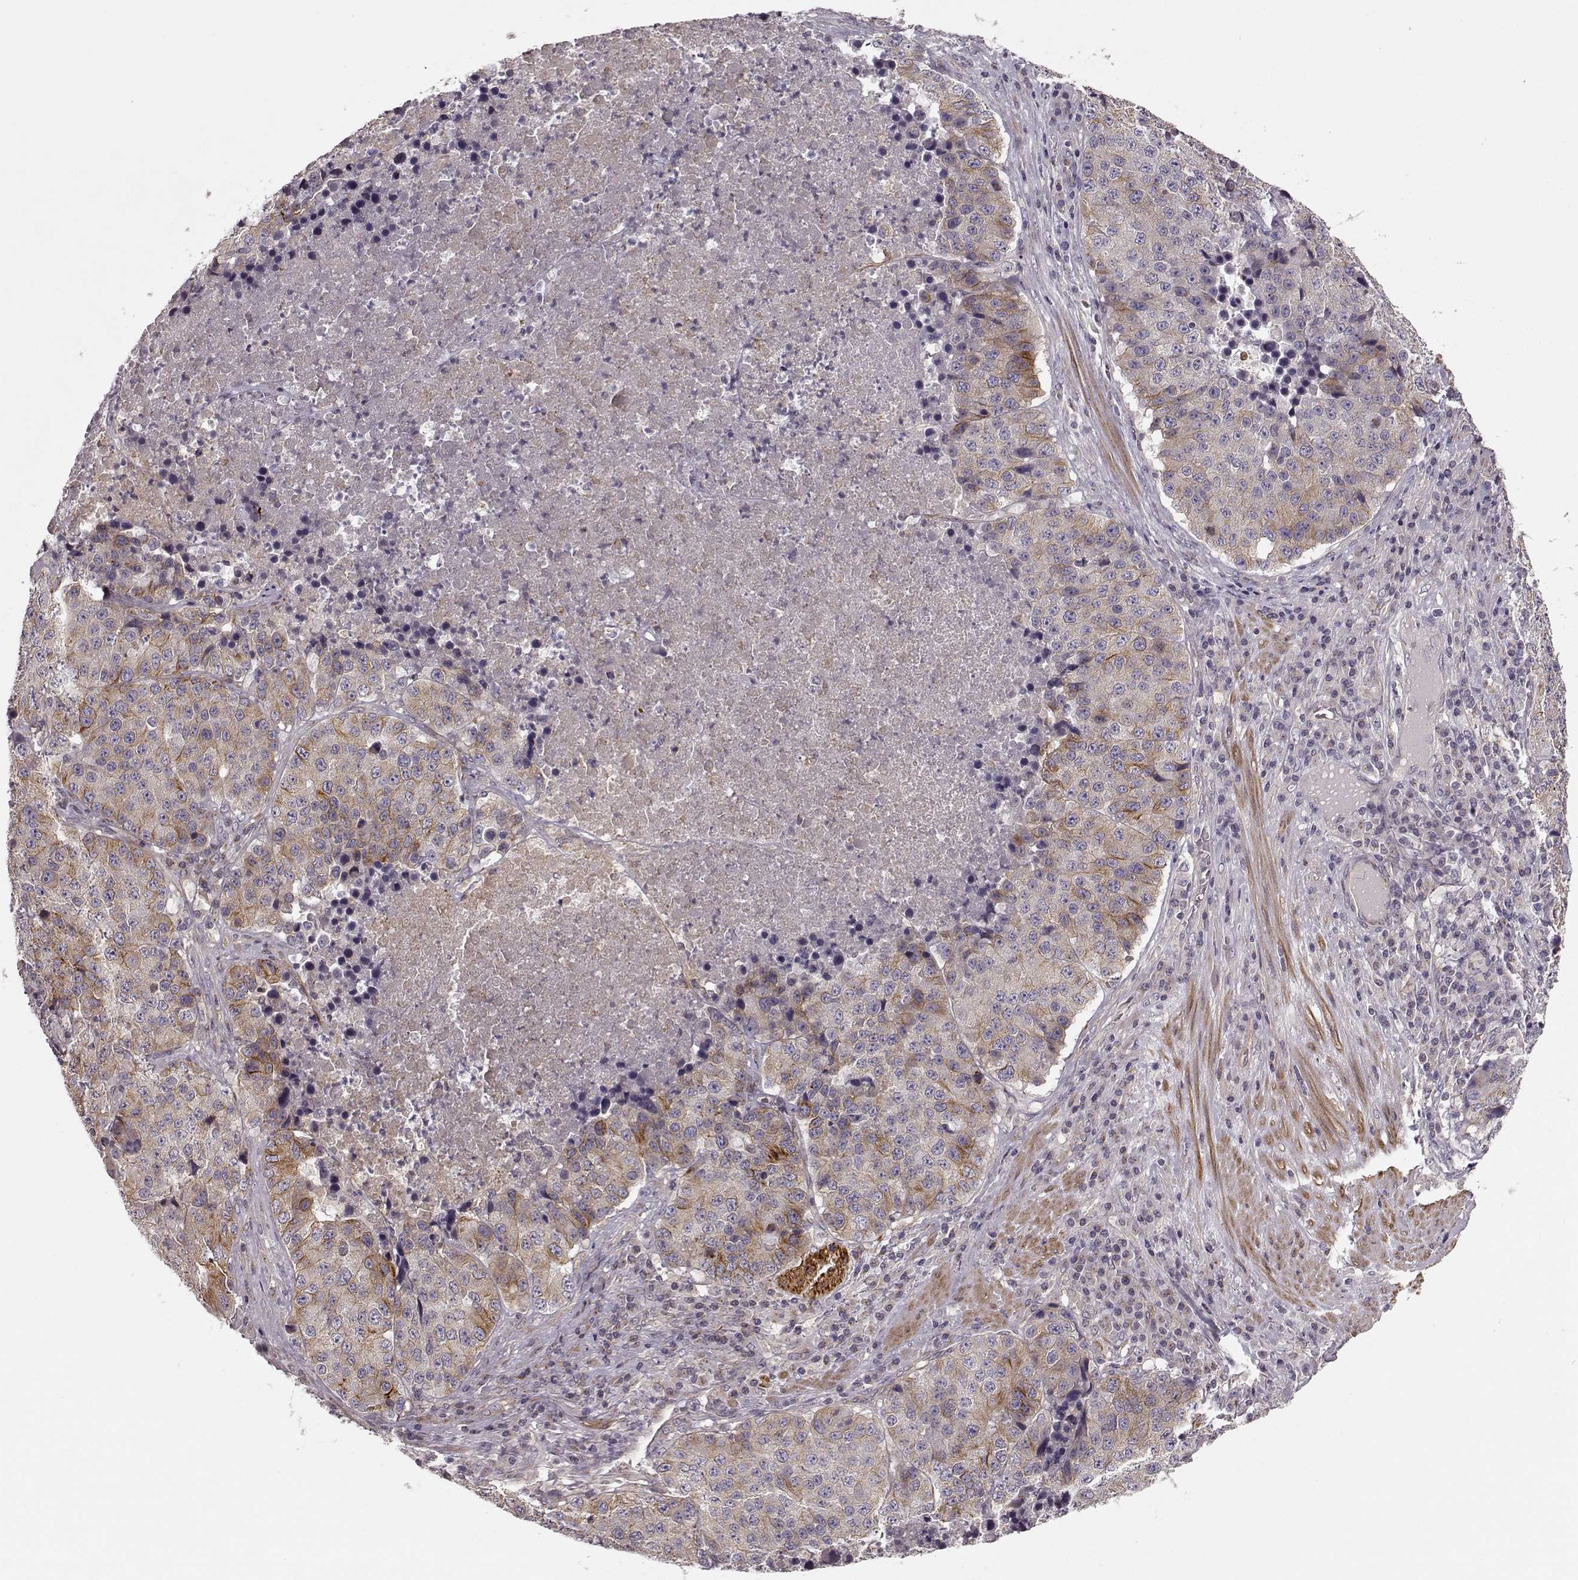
{"staining": {"intensity": "moderate", "quantity": "<25%", "location": "cytoplasmic/membranous"}, "tissue": "stomach cancer", "cell_type": "Tumor cells", "image_type": "cancer", "snomed": [{"axis": "morphology", "description": "Adenocarcinoma, NOS"}, {"axis": "topography", "description": "Stomach"}], "caption": "Immunohistochemical staining of stomach adenocarcinoma exhibits low levels of moderate cytoplasmic/membranous positivity in approximately <25% of tumor cells.", "gene": "MTR", "patient": {"sex": "male", "age": 71}}